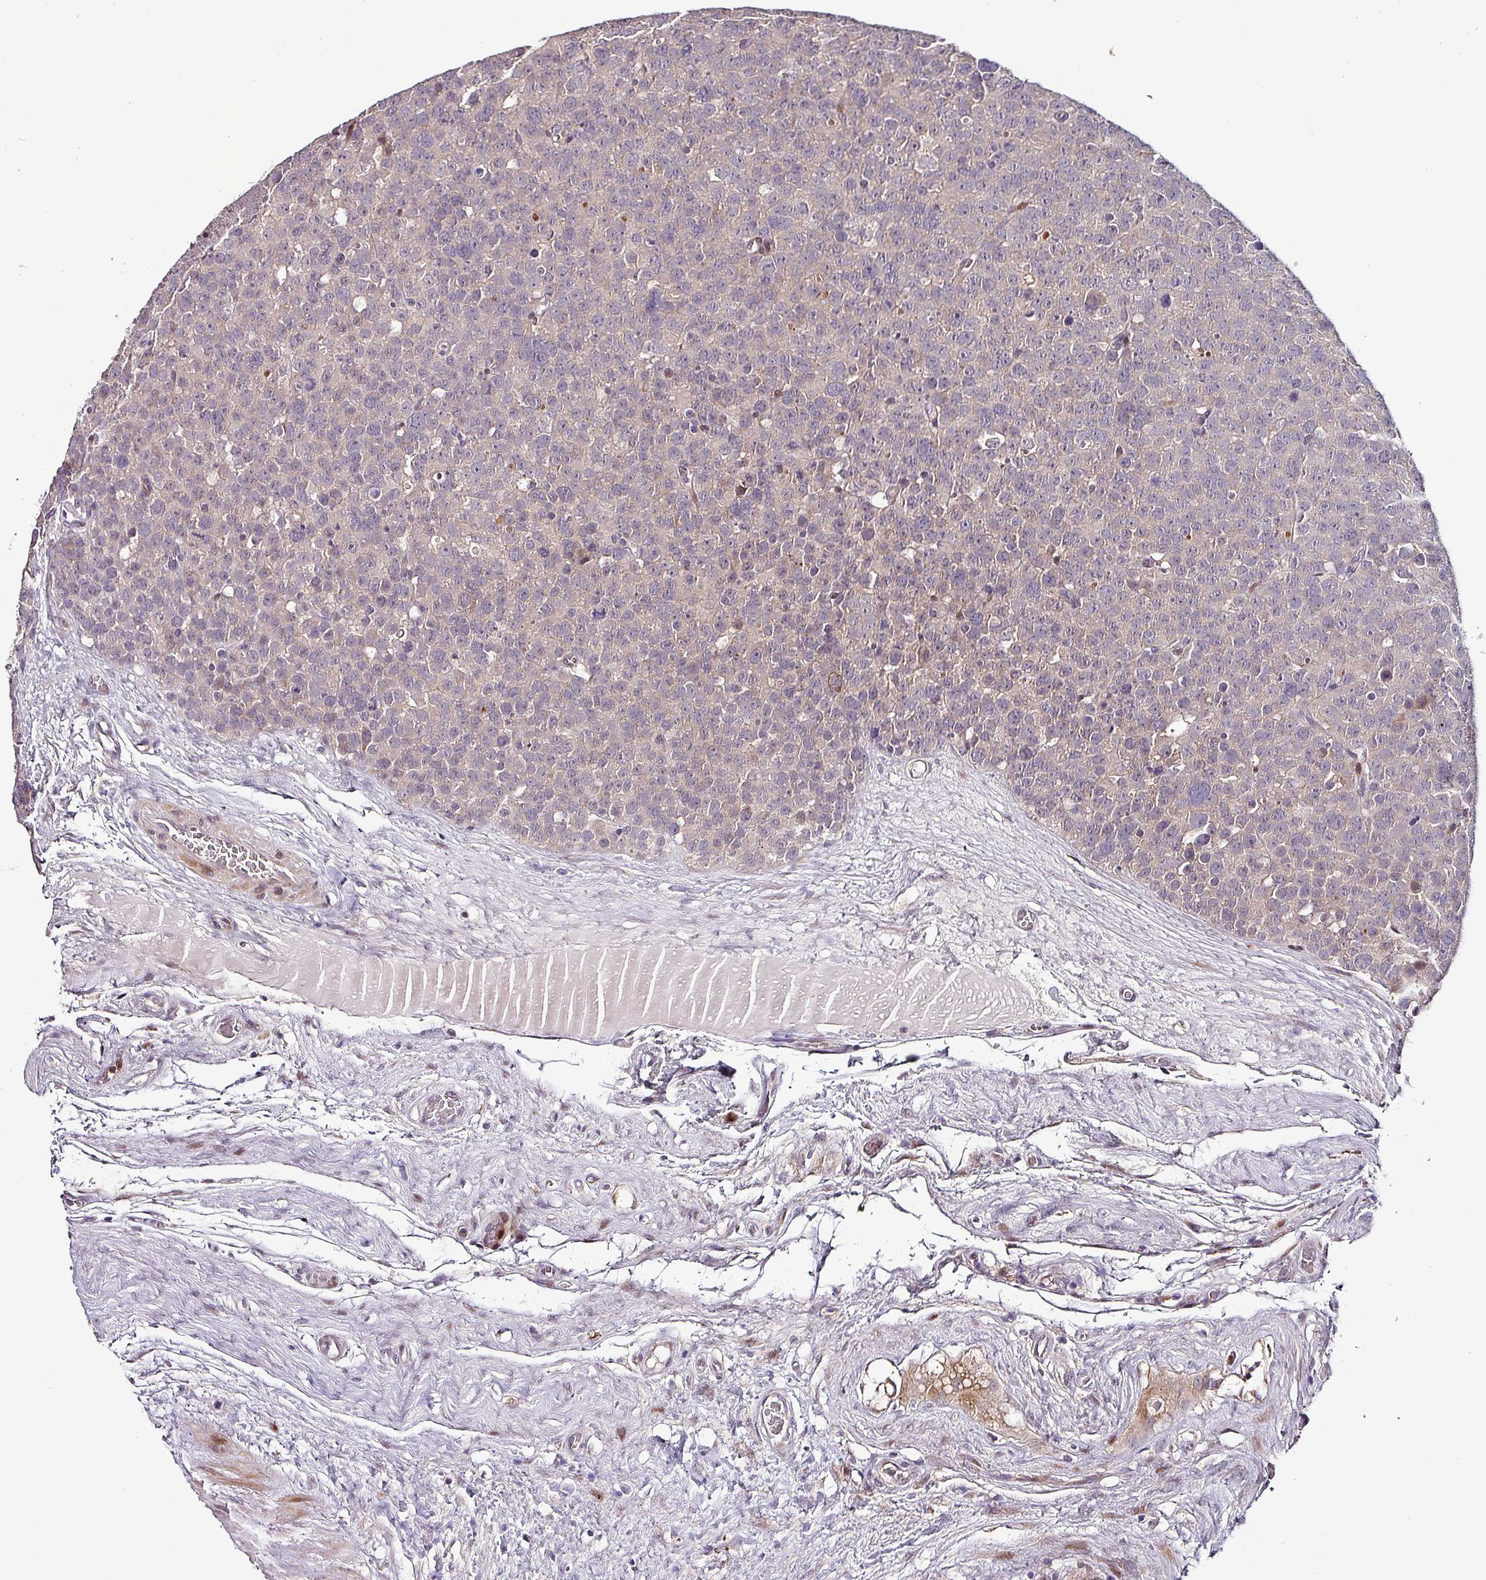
{"staining": {"intensity": "negative", "quantity": "none", "location": "none"}, "tissue": "testis cancer", "cell_type": "Tumor cells", "image_type": "cancer", "snomed": [{"axis": "morphology", "description": "Seminoma, NOS"}, {"axis": "topography", "description": "Testis"}], "caption": "This photomicrograph is of testis cancer stained with IHC to label a protein in brown with the nuclei are counter-stained blue. There is no positivity in tumor cells.", "gene": "GRAPL", "patient": {"sex": "male", "age": 71}}